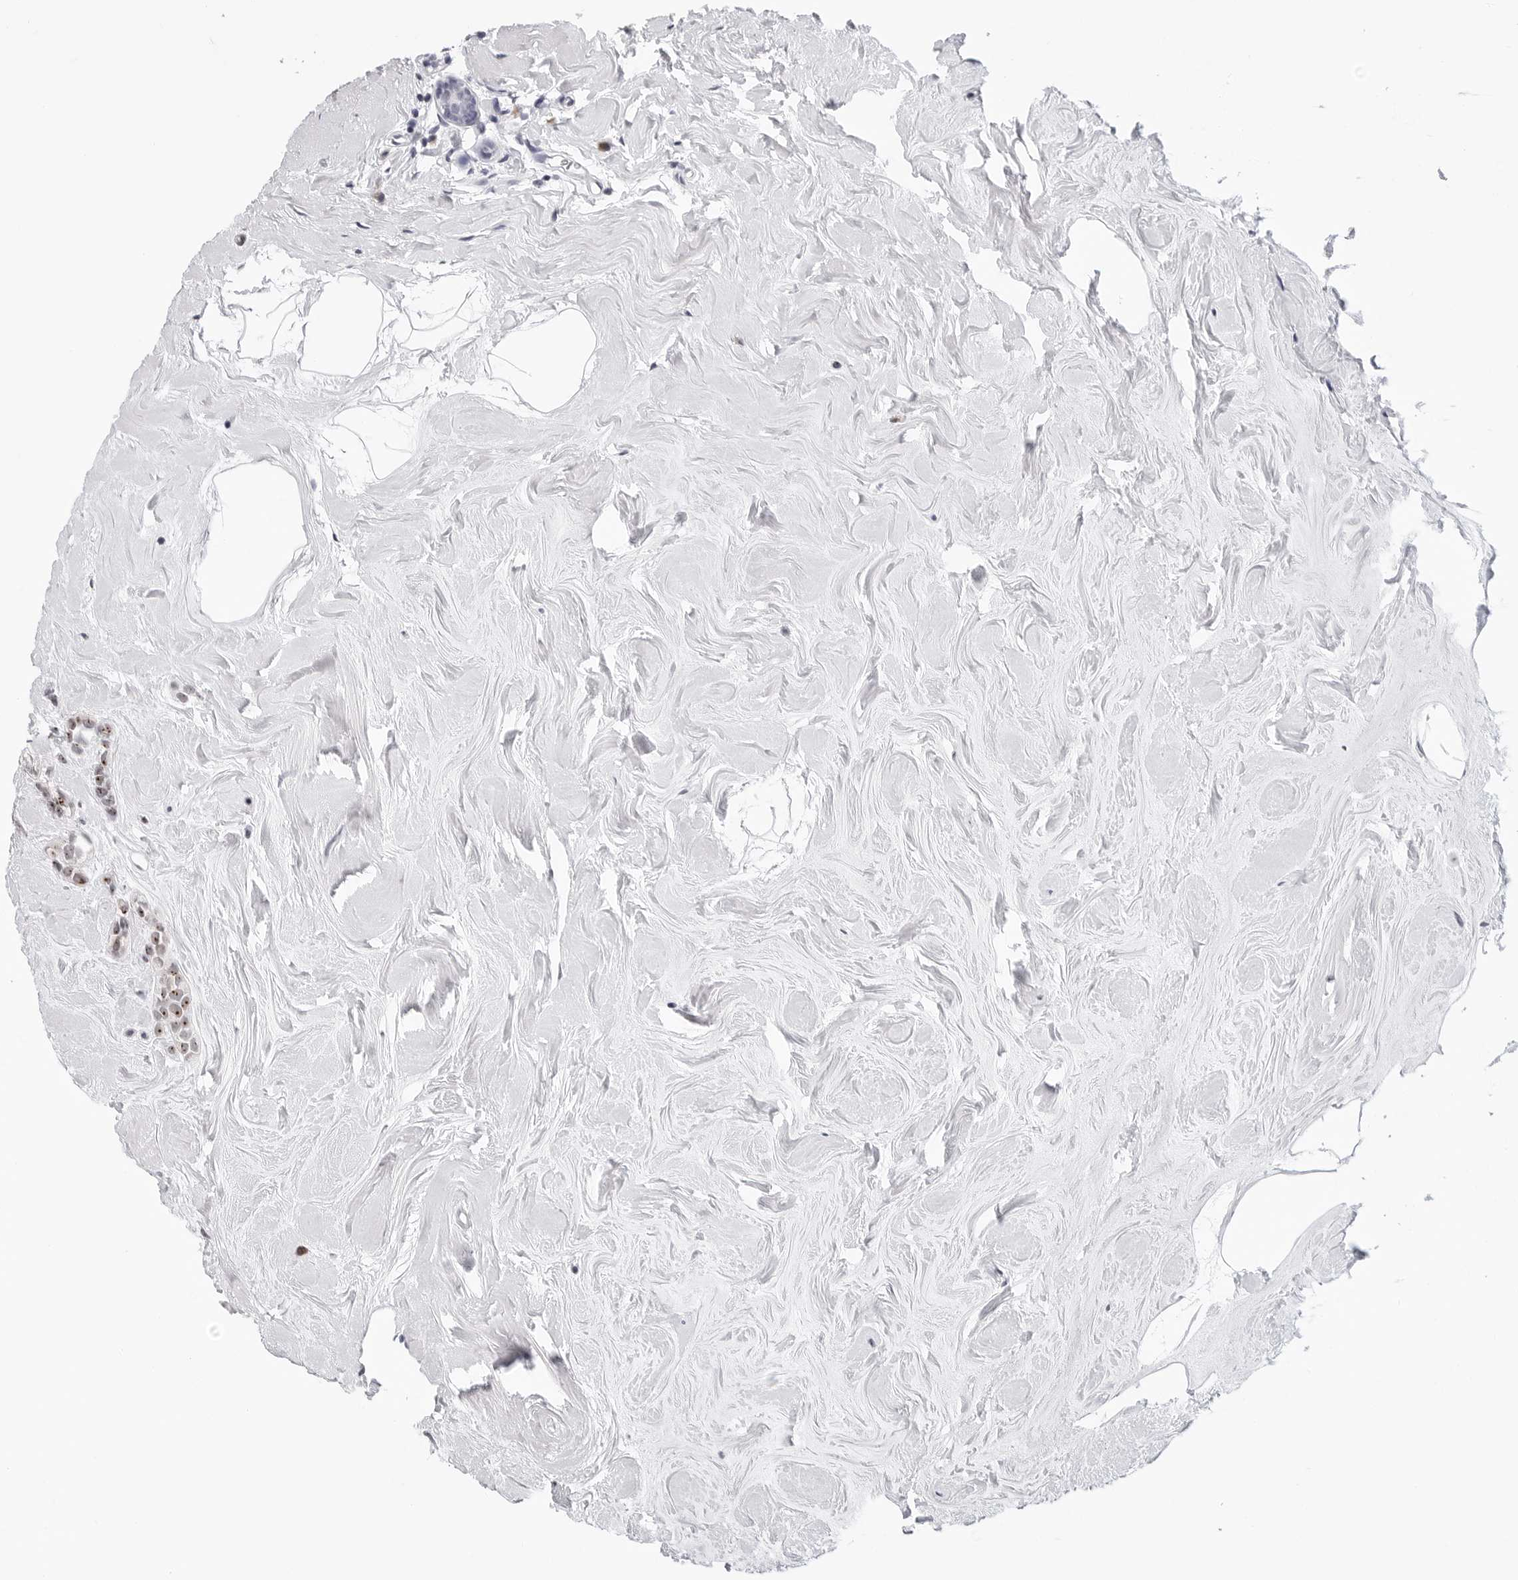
{"staining": {"intensity": "moderate", "quantity": ">75%", "location": "nuclear"}, "tissue": "breast cancer", "cell_type": "Tumor cells", "image_type": "cancer", "snomed": [{"axis": "morphology", "description": "Lobular carcinoma"}, {"axis": "topography", "description": "Breast"}], "caption": "Moderate nuclear expression is present in about >75% of tumor cells in breast cancer (lobular carcinoma).", "gene": "GNL2", "patient": {"sex": "female", "age": 47}}